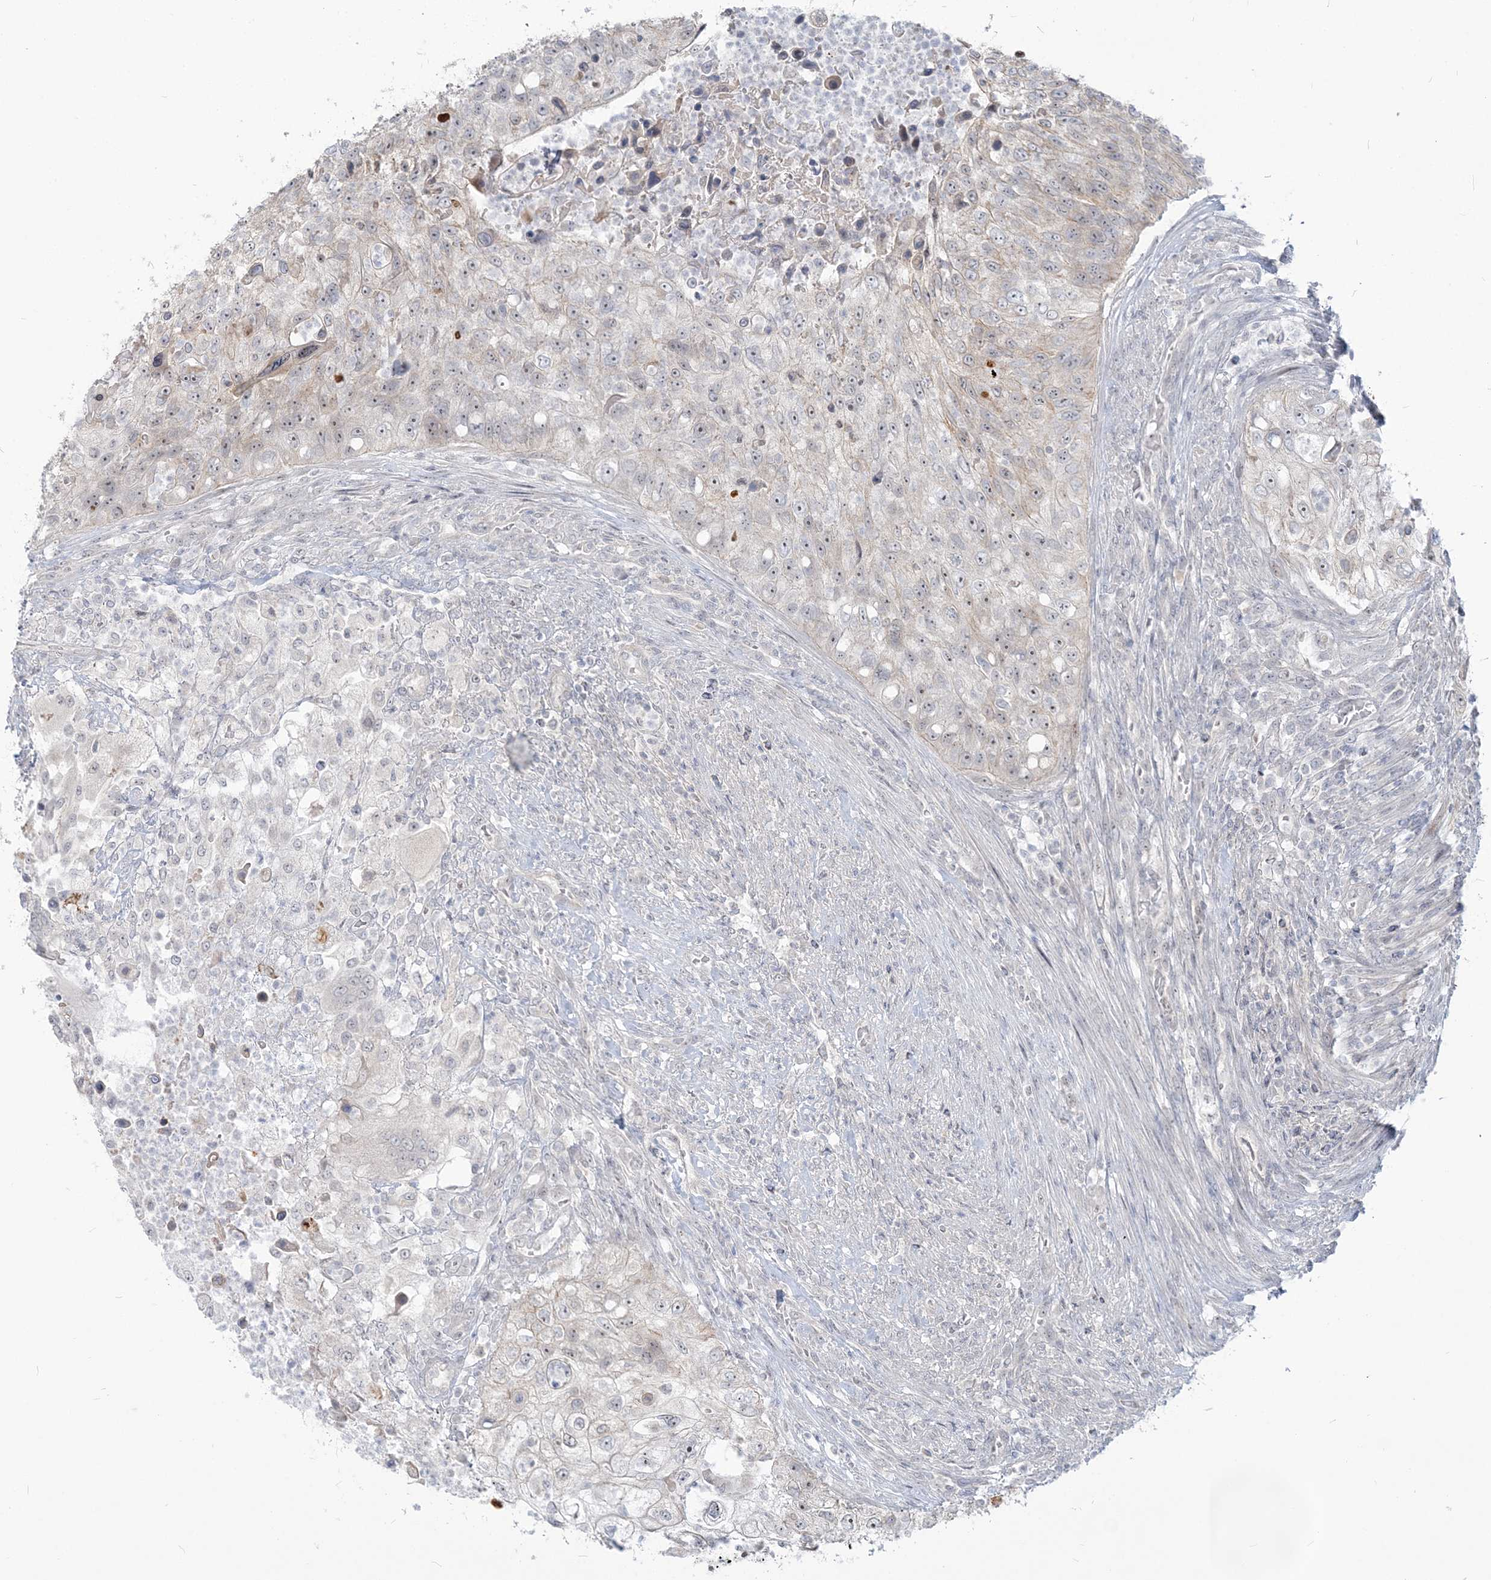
{"staining": {"intensity": "weak", "quantity": "<25%", "location": "nuclear"}, "tissue": "urothelial cancer", "cell_type": "Tumor cells", "image_type": "cancer", "snomed": [{"axis": "morphology", "description": "Urothelial carcinoma, High grade"}, {"axis": "topography", "description": "Urinary bladder"}], "caption": "Immunohistochemistry (IHC) of urothelial cancer demonstrates no expression in tumor cells.", "gene": "SDAD1", "patient": {"sex": "female", "age": 60}}